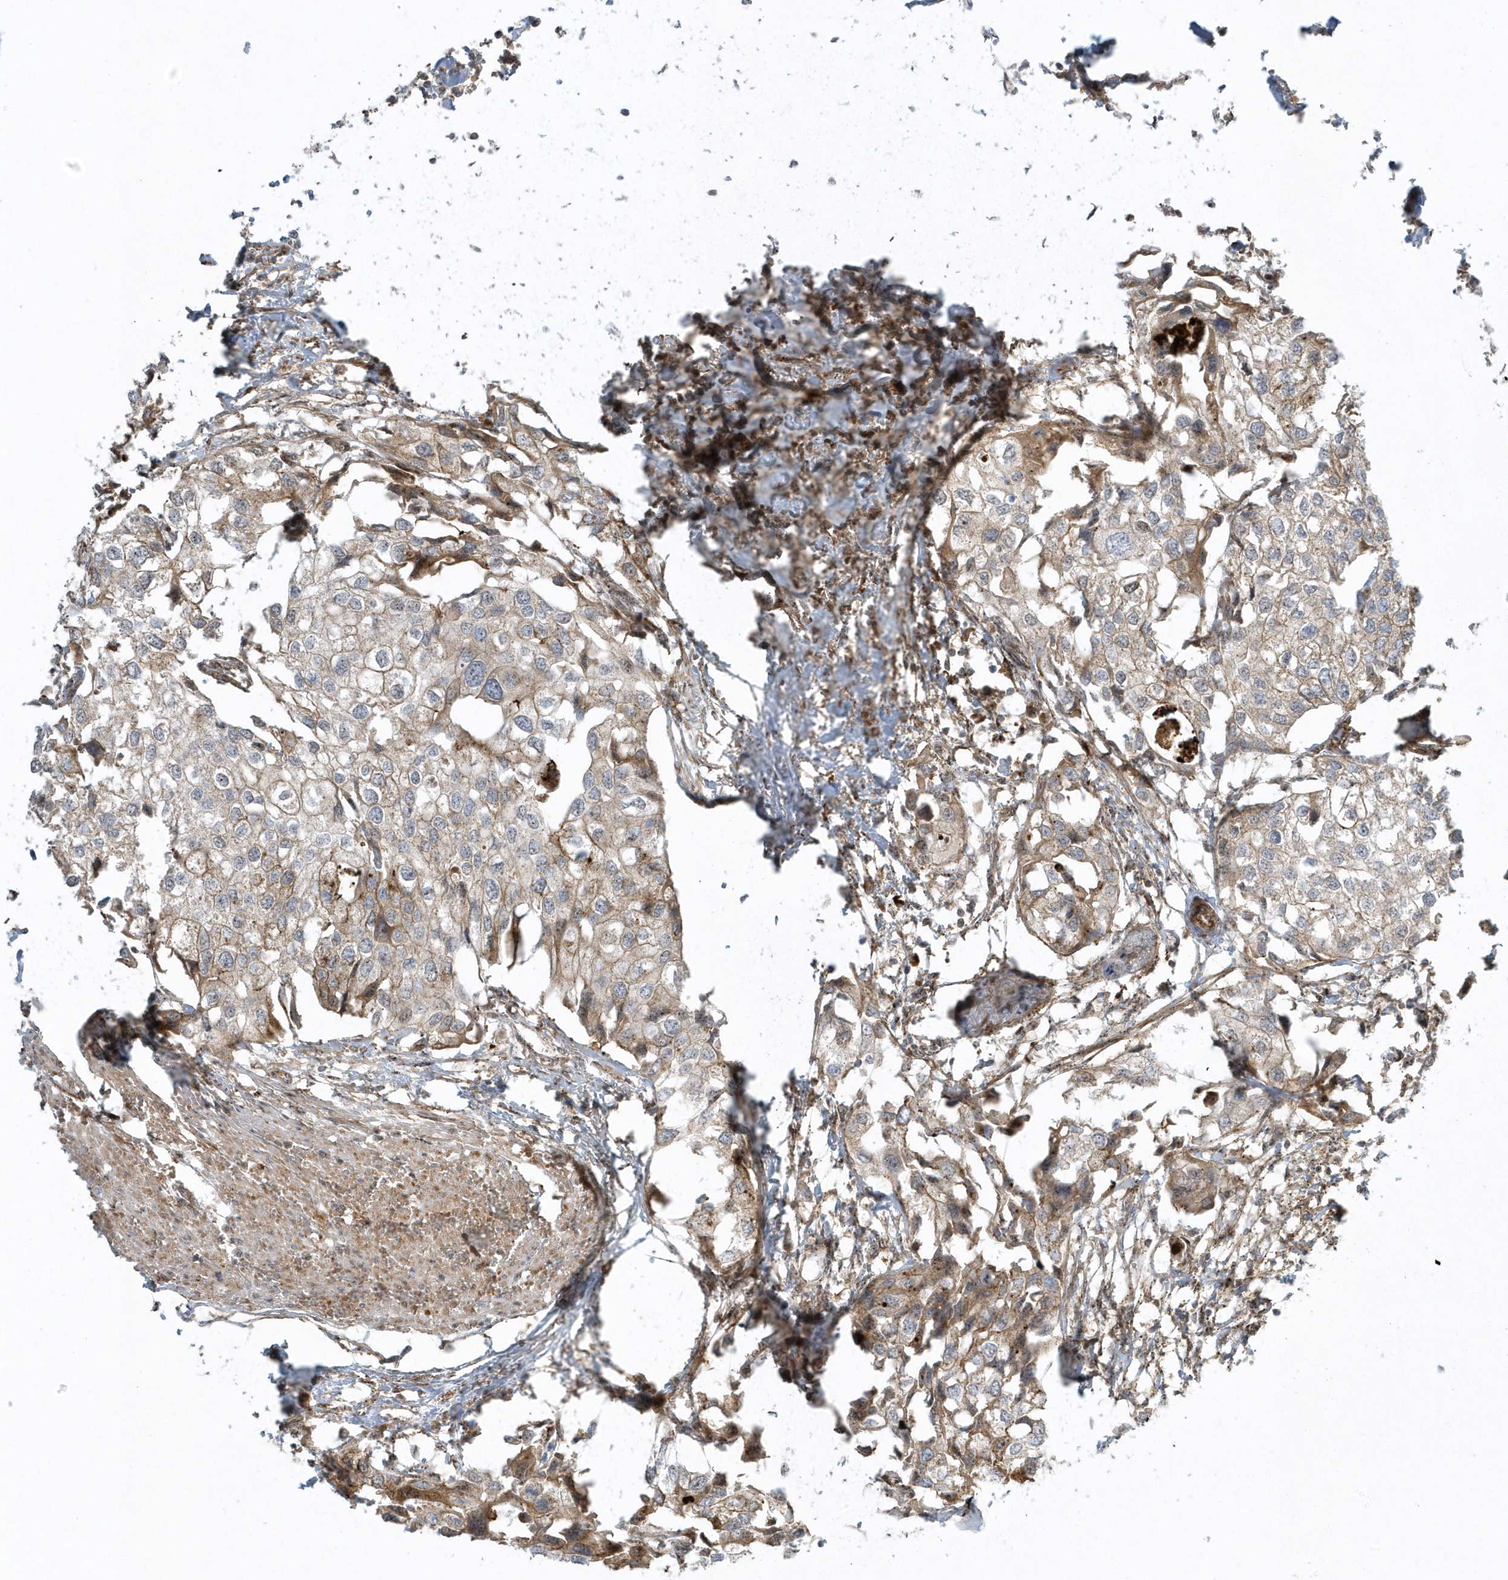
{"staining": {"intensity": "weak", "quantity": "<25%", "location": "cytoplasmic/membranous"}, "tissue": "urothelial cancer", "cell_type": "Tumor cells", "image_type": "cancer", "snomed": [{"axis": "morphology", "description": "Urothelial carcinoma, High grade"}, {"axis": "topography", "description": "Urinary bladder"}], "caption": "A micrograph of human high-grade urothelial carcinoma is negative for staining in tumor cells.", "gene": "MASP2", "patient": {"sex": "male", "age": 64}}